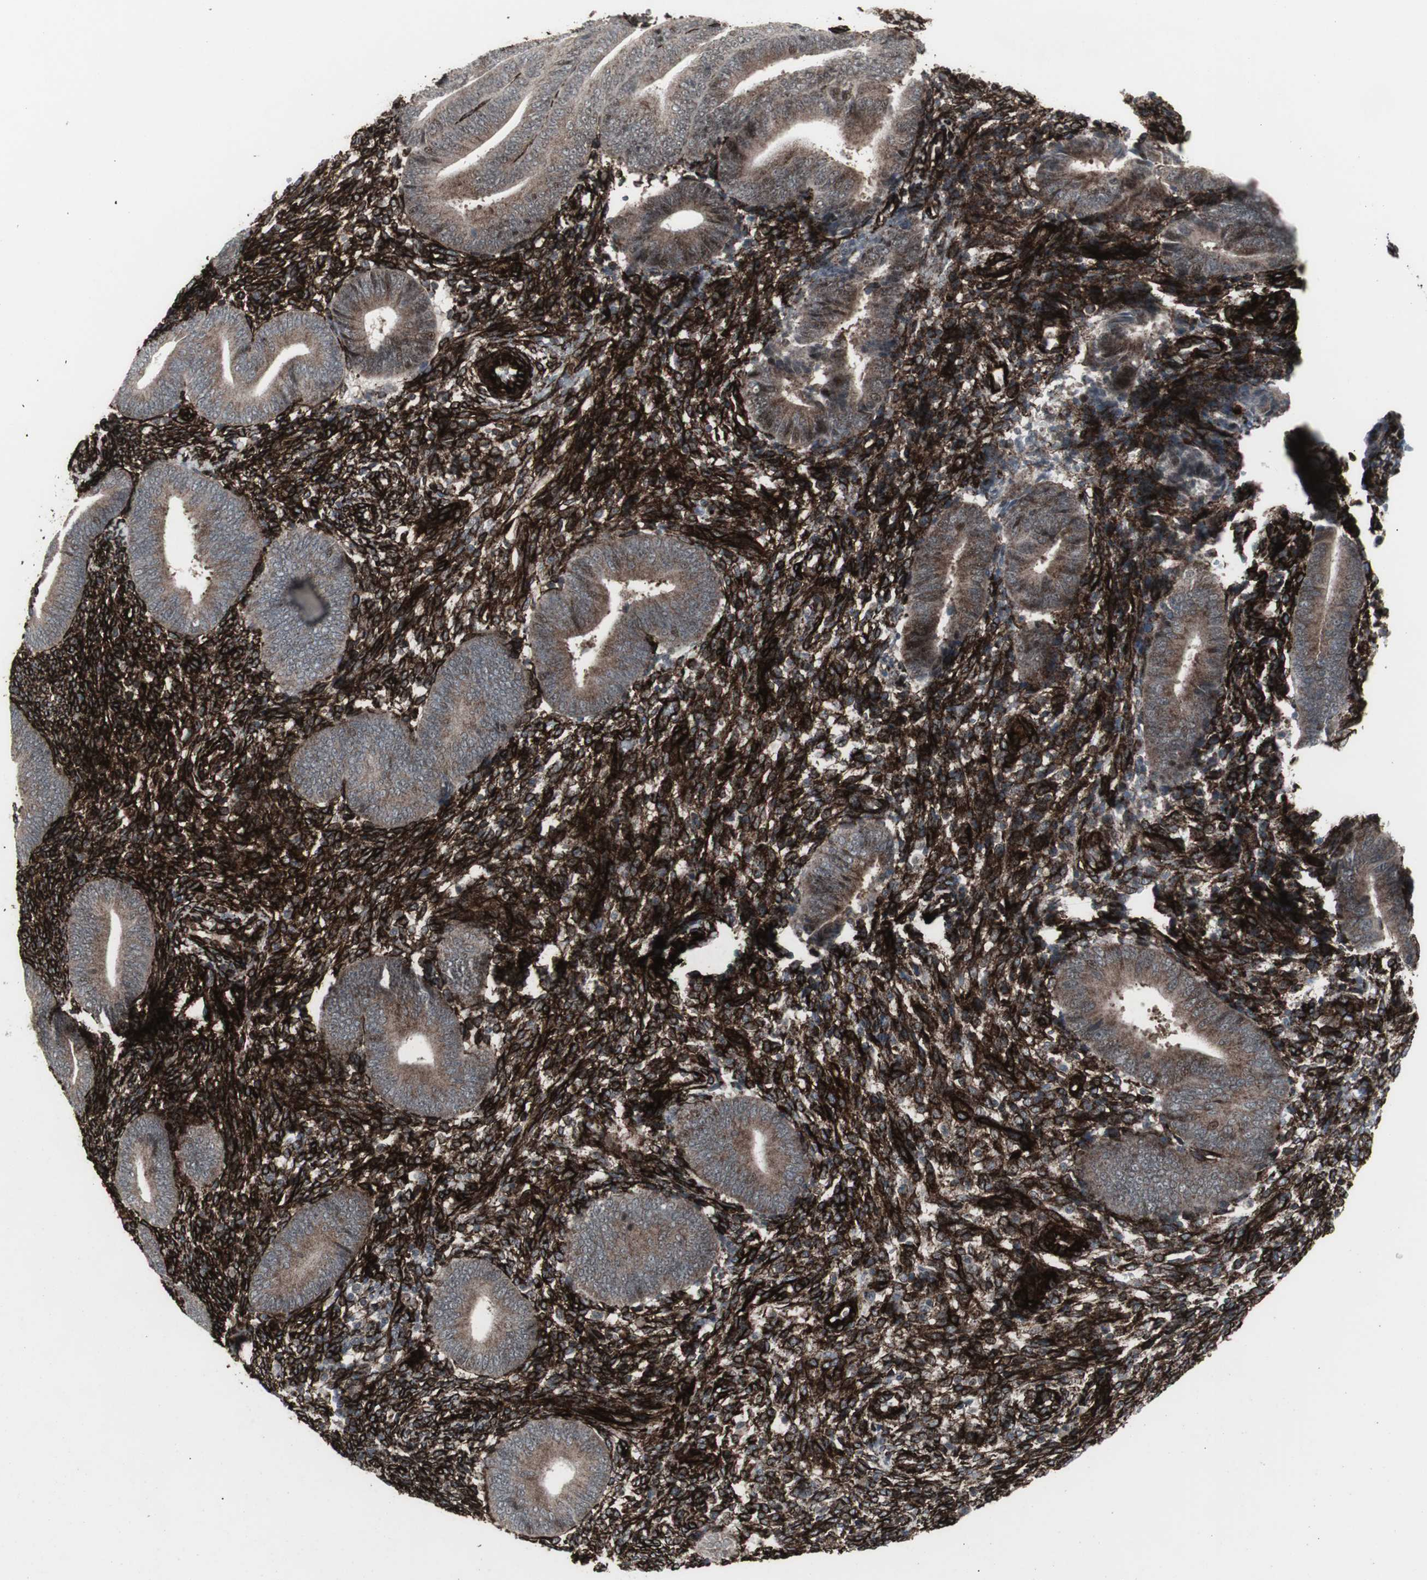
{"staining": {"intensity": "strong", "quantity": ">75%", "location": "cytoplasmic/membranous"}, "tissue": "endometrium", "cell_type": "Cells in endometrial stroma", "image_type": "normal", "snomed": [{"axis": "morphology", "description": "Normal tissue, NOS"}, {"axis": "topography", "description": "Uterus"}, {"axis": "topography", "description": "Endometrium"}], "caption": "This is an image of IHC staining of benign endometrium, which shows strong positivity in the cytoplasmic/membranous of cells in endometrial stroma.", "gene": "PDGFA", "patient": {"sex": "female", "age": 33}}